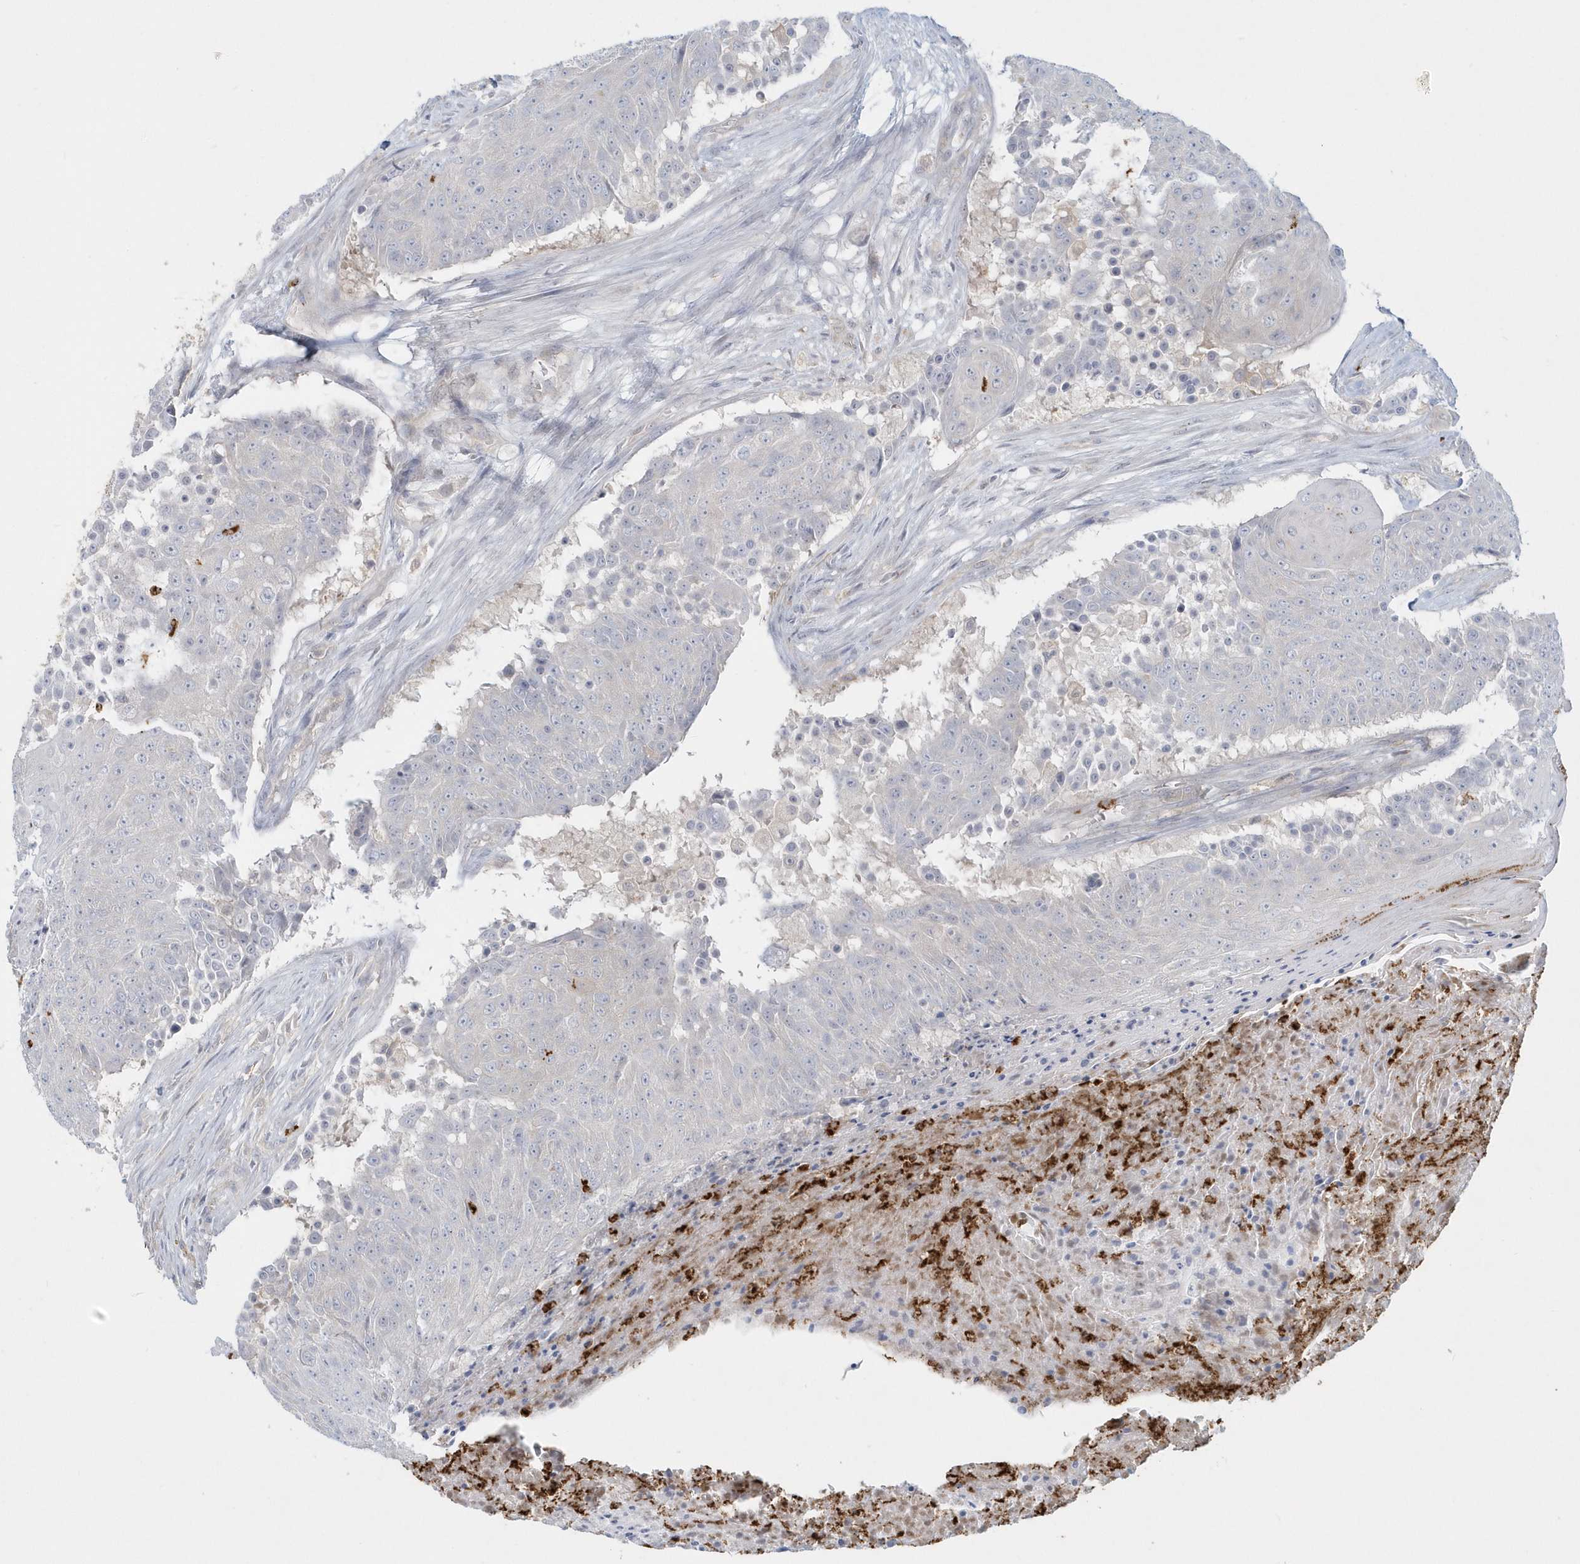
{"staining": {"intensity": "negative", "quantity": "none", "location": "none"}, "tissue": "urothelial cancer", "cell_type": "Tumor cells", "image_type": "cancer", "snomed": [{"axis": "morphology", "description": "Urothelial carcinoma, High grade"}, {"axis": "topography", "description": "Urinary bladder"}], "caption": "Tumor cells show no significant protein staining in urothelial carcinoma (high-grade).", "gene": "RNF7", "patient": {"sex": "female", "age": 63}}